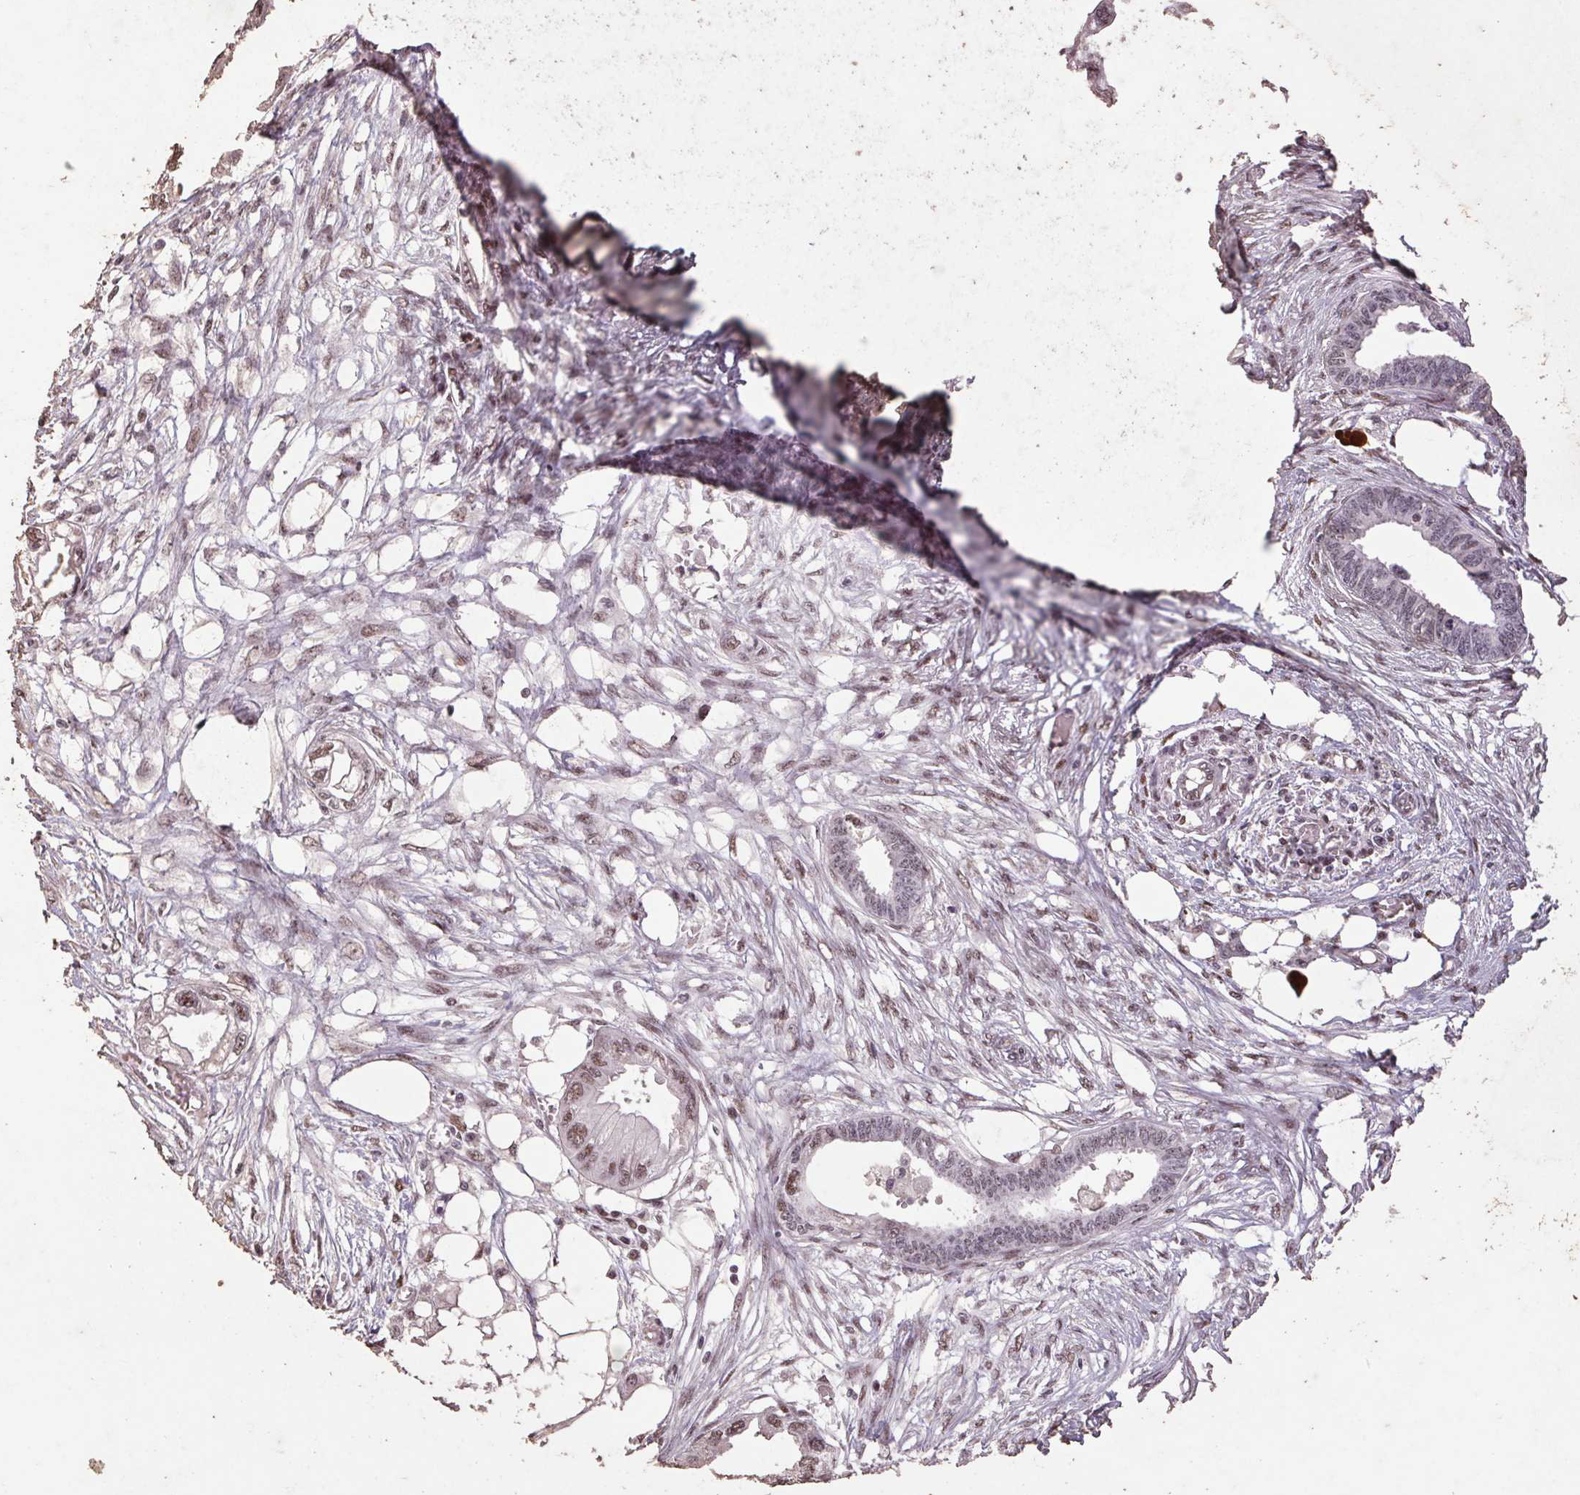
{"staining": {"intensity": "moderate", "quantity": ">75%", "location": "nuclear"}, "tissue": "endometrial cancer", "cell_type": "Tumor cells", "image_type": "cancer", "snomed": [{"axis": "morphology", "description": "Adenocarcinoma, NOS"}, {"axis": "morphology", "description": "Adenocarcinoma, metastatic, NOS"}, {"axis": "topography", "description": "Adipose tissue"}, {"axis": "topography", "description": "Endometrium"}], "caption": "Endometrial cancer (metastatic adenocarcinoma) stained with immunohistochemistry displays moderate nuclear positivity in about >75% of tumor cells.", "gene": "LDLRAD4", "patient": {"sex": "female", "age": 67}}